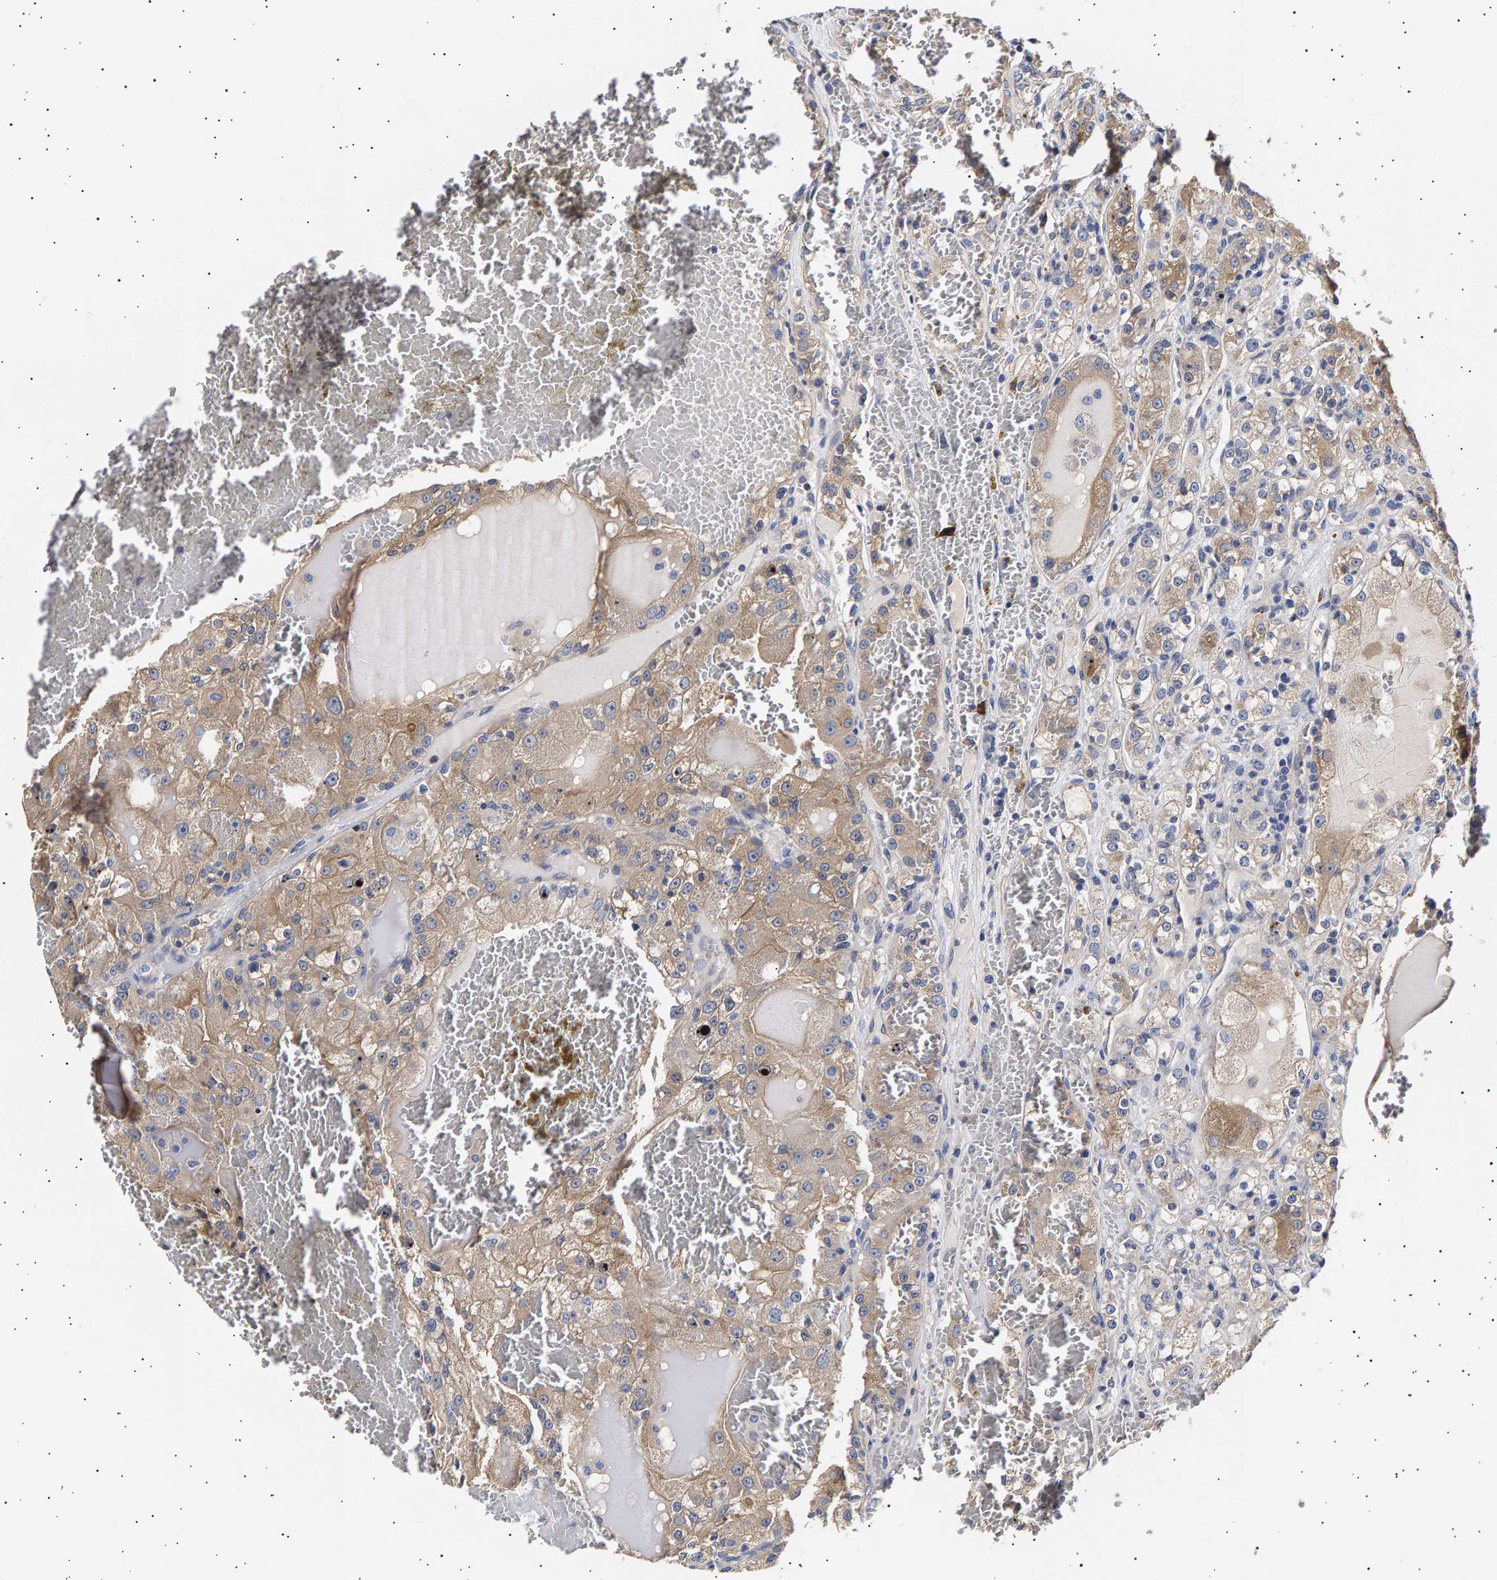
{"staining": {"intensity": "weak", "quantity": "25%-75%", "location": "cytoplasmic/membranous"}, "tissue": "renal cancer", "cell_type": "Tumor cells", "image_type": "cancer", "snomed": [{"axis": "morphology", "description": "Normal tissue, NOS"}, {"axis": "morphology", "description": "Adenocarcinoma, NOS"}, {"axis": "topography", "description": "Kidney"}], "caption": "Weak cytoplasmic/membranous protein expression is appreciated in approximately 25%-75% of tumor cells in renal cancer.", "gene": "ANKRD40", "patient": {"sex": "male", "age": 61}}